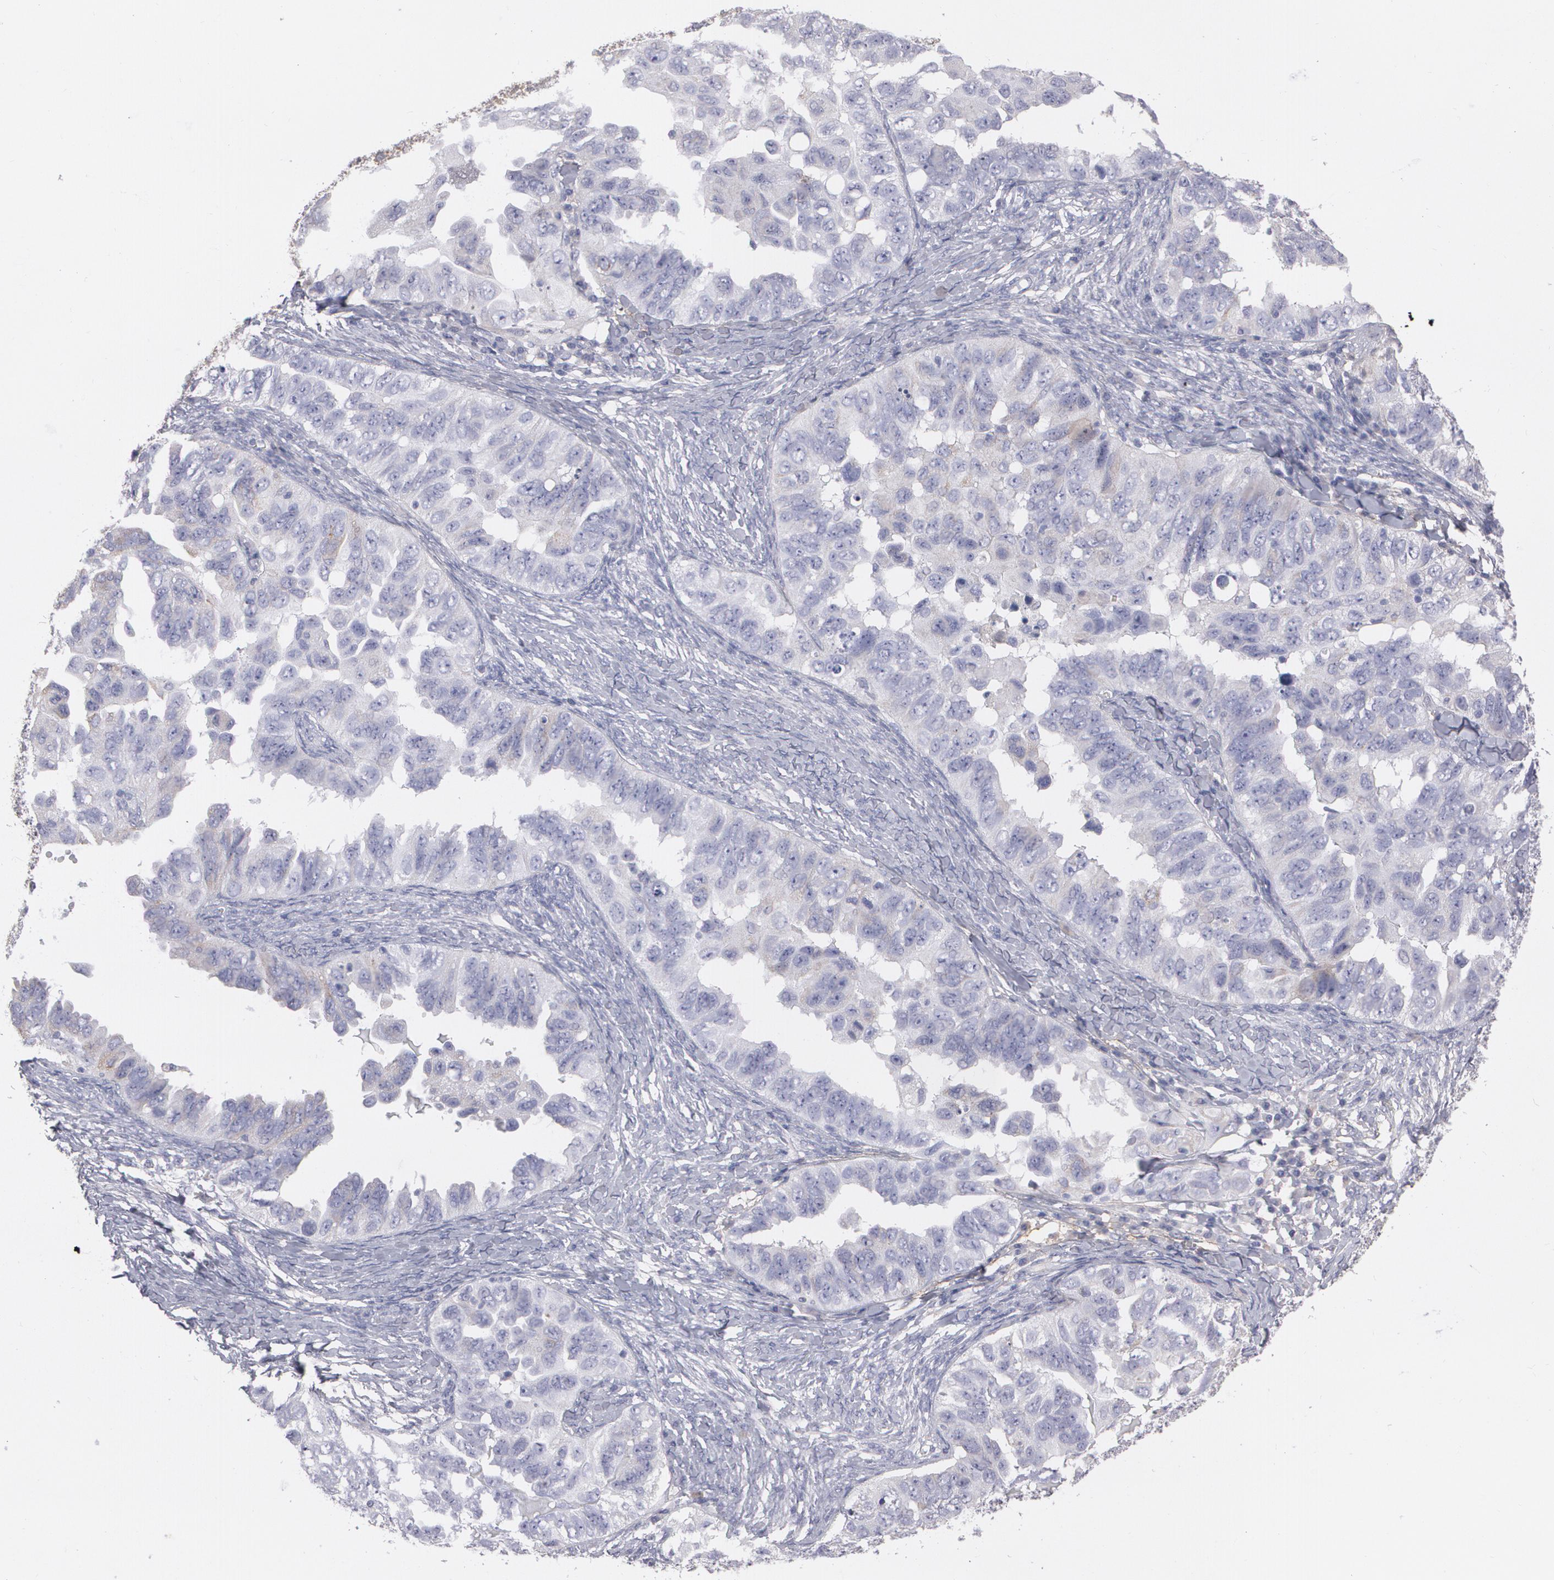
{"staining": {"intensity": "negative", "quantity": "none", "location": "none"}, "tissue": "ovarian cancer", "cell_type": "Tumor cells", "image_type": "cancer", "snomed": [{"axis": "morphology", "description": "Cystadenocarcinoma, serous, NOS"}, {"axis": "topography", "description": "Ovary"}], "caption": "Tumor cells show no significant staining in ovarian cancer. (DAB IHC with hematoxylin counter stain).", "gene": "FBLN1", "patient": {"sex": "female", "age": 82}}